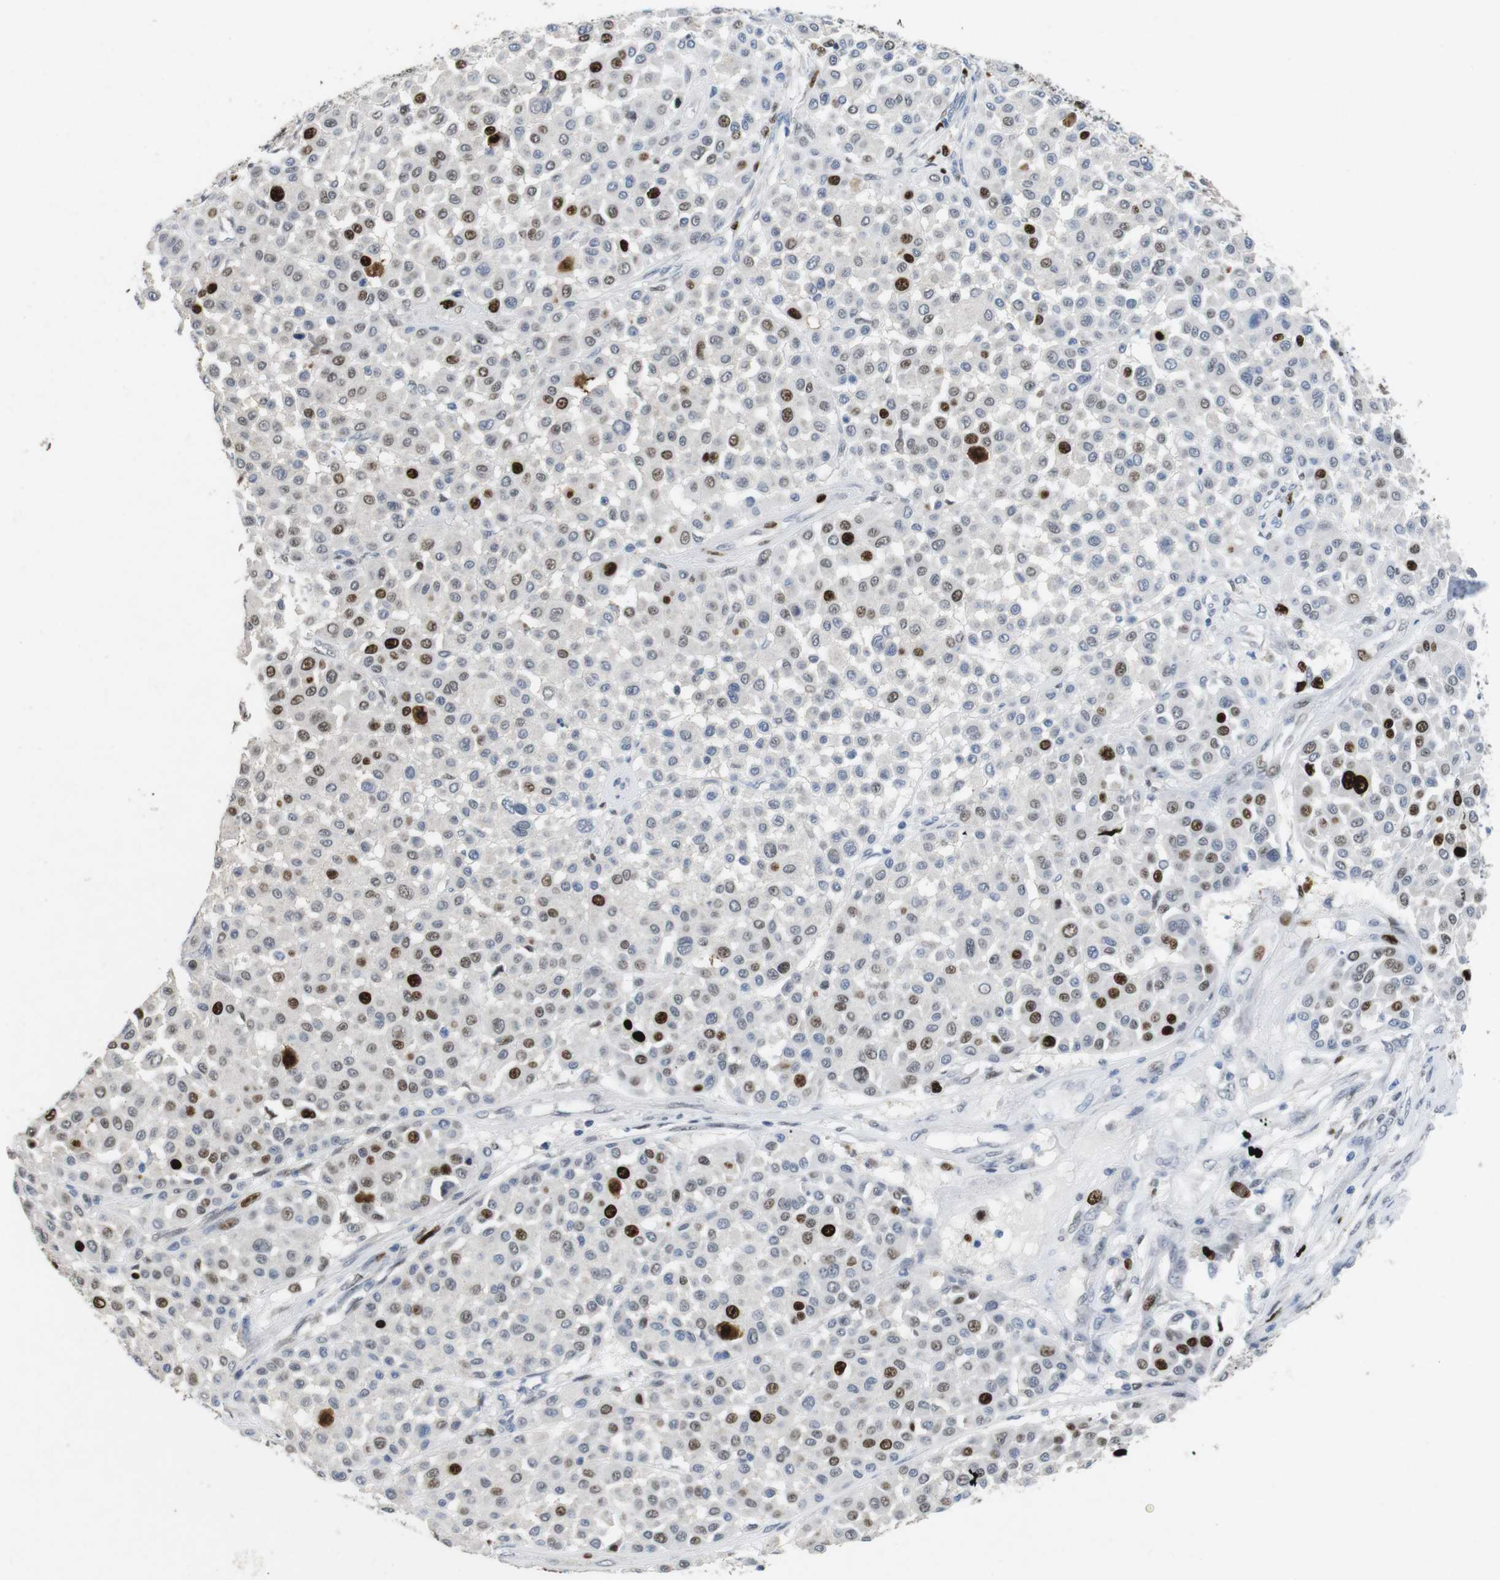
{"staining": {"intensity": "strong", "quantity": "<25%", "location": "nuclear"}, "tissue": "melanoma", "cell_type": "Tumor cells", "image_type": "cancer", "snomed": [{"axis": "morphology", "description": "Malignant melanoma, Metastatic site"}, {"axis": "topography", "description": "Soft tissue"}], "caption": "Malignant melanoma (metastatic site) was stained to show a protein in brown. There is medium levels of strong nuclear expression in about <25% of tumor cells.", "gene": "KPNA2", "patient": {"sex": "male", "age": 41}}